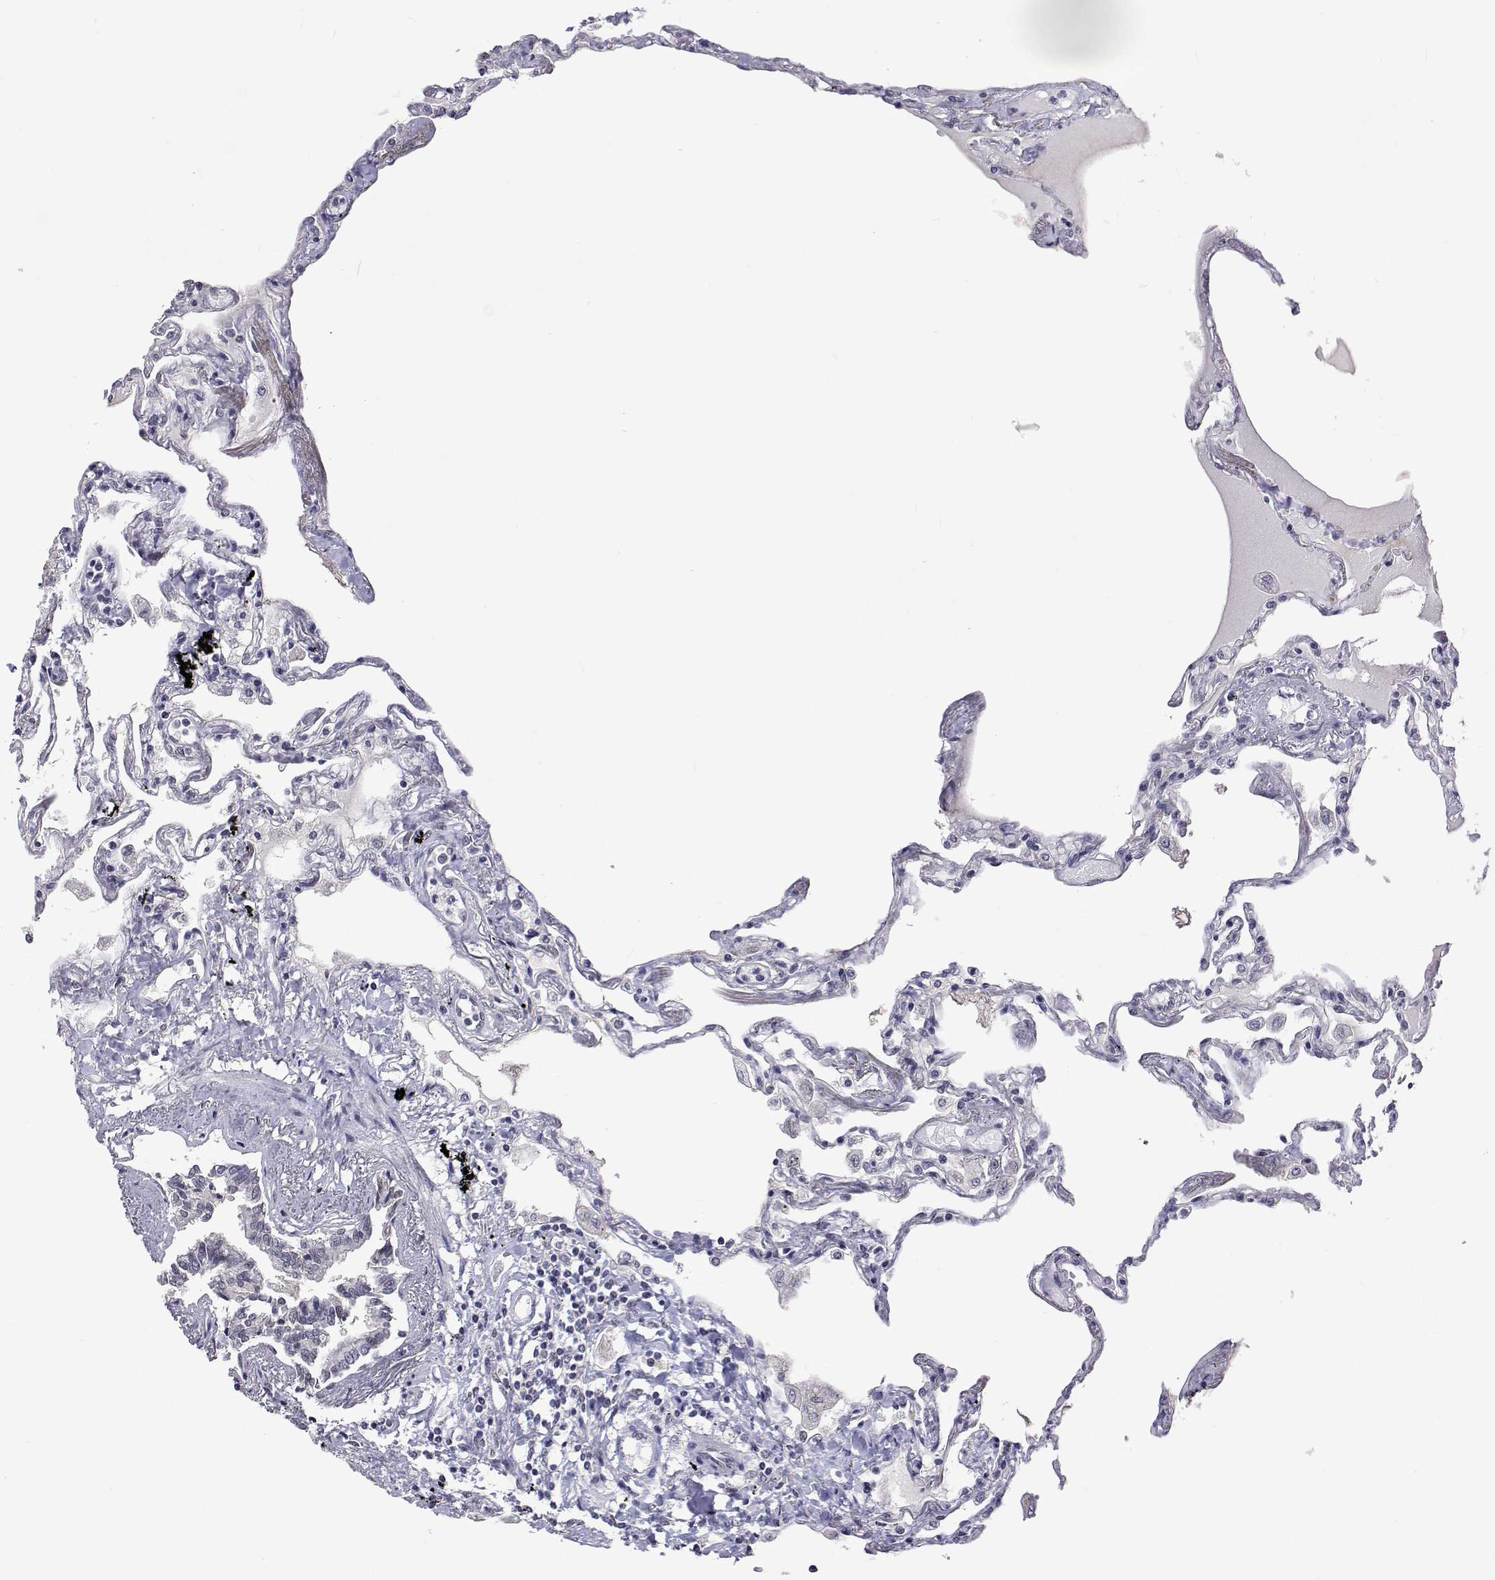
{"staining": {"intensity": "moderate", "quantity": "<25%", "location": "nuclear"}, "tissue": "lung", "cell_type": "Alveolar cells", "image_type": "normal", "snomed": [{"axis": "morphology", "description": "Normal tissue, NOS"}, {"axis": "morphology", "description": "Adenocarcinoma, NOS"}, {"axis": "topography", "description": "Cartilage tissue"}, {"axis": "topography", "description": "Lung"}], "caption": "Lung stained with DAB (3,3'-diaminobenzidine) IHC shows low levels of moderate nuclear expression in about <25% of alveolar cells.", "gene": "HNRNPA0", "patient": {"sex": "female", "age": 67}}